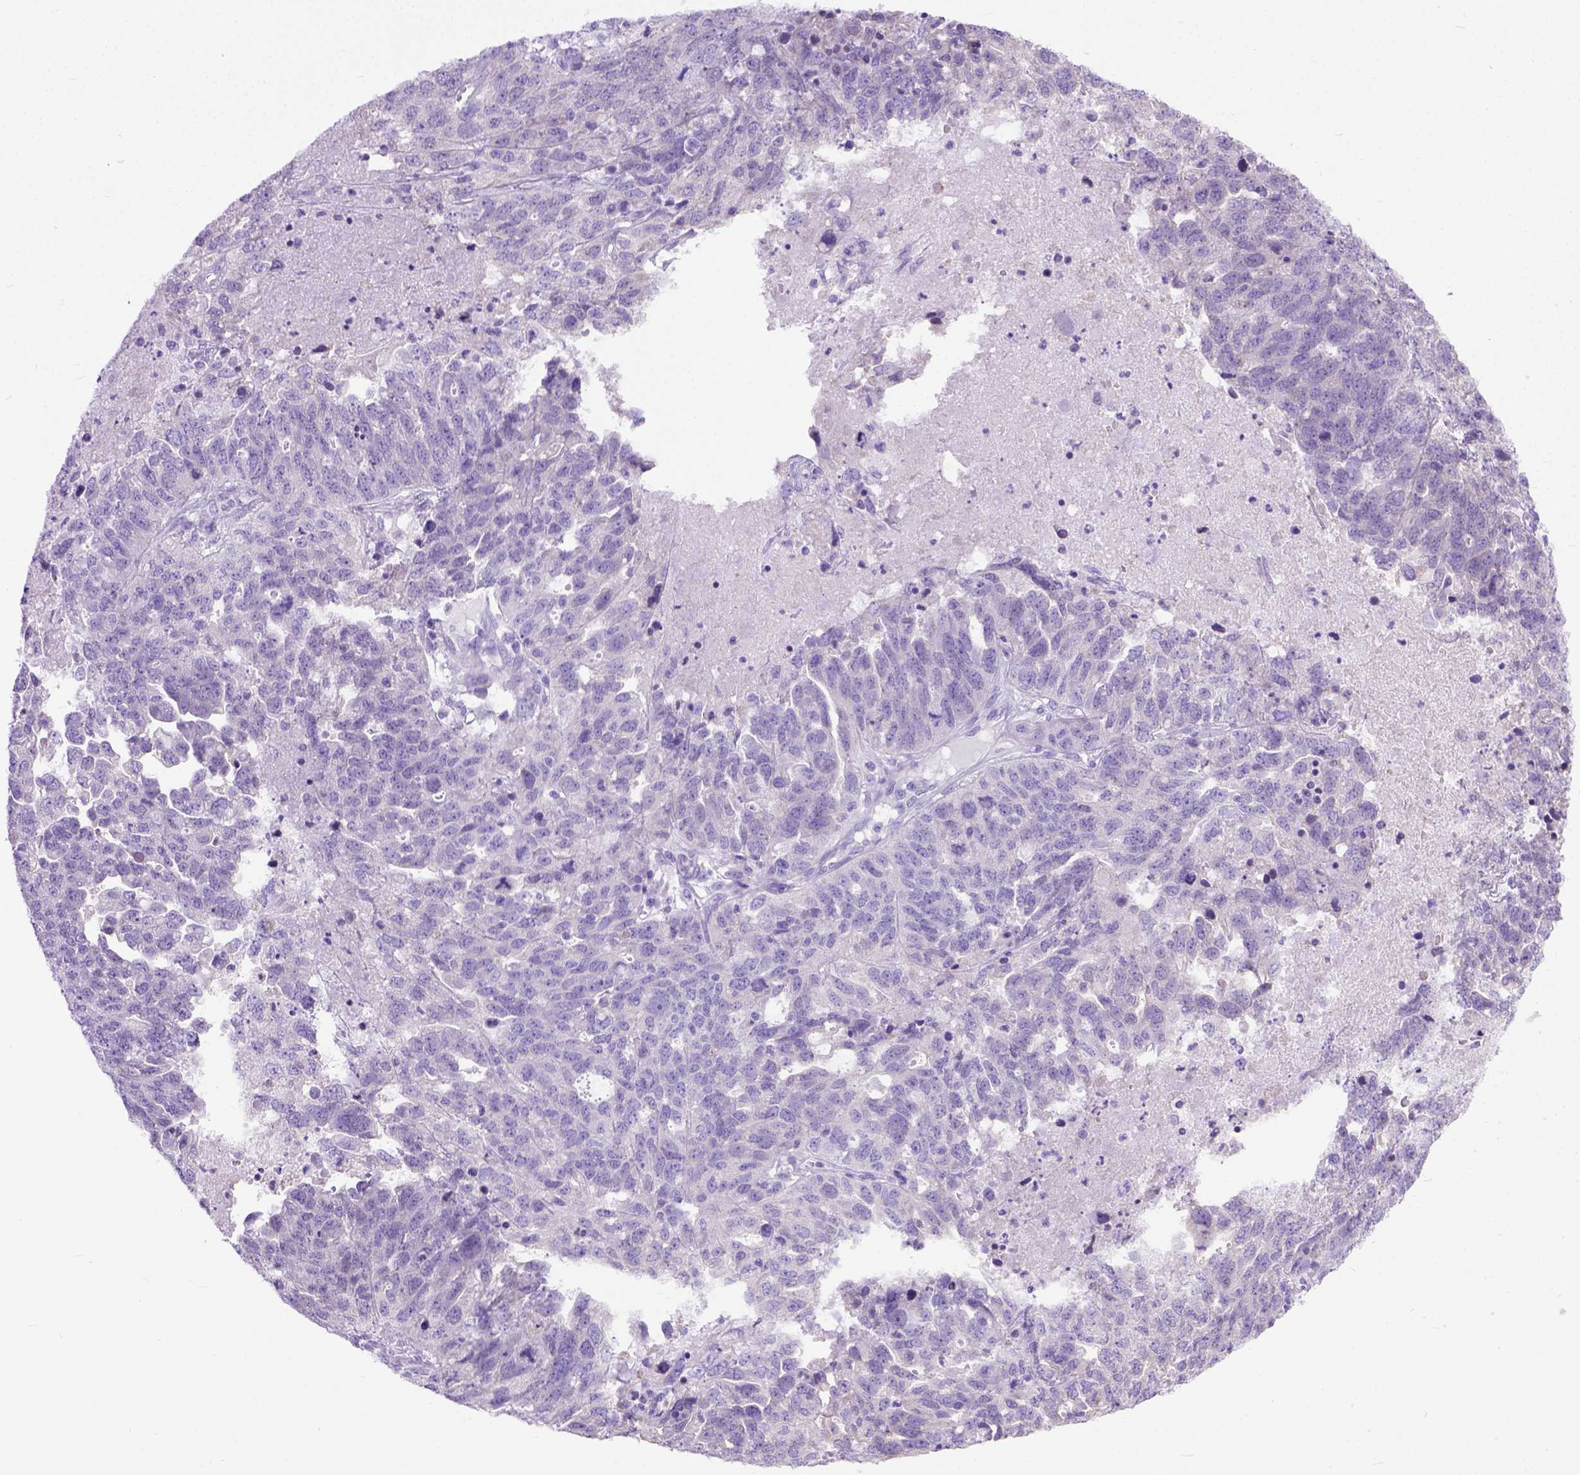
{"staining": {"intensity": "negative", "quantity": "none", "location": "none"}, "tissue": "ovarian cancer", "cell_type": "Tumor cells", "image_type": "cancer", "snomed": [{"axis": "morphology", "description": "Cystadenocarcinoma, serous, NOS"}, {"axis": "topography", "description": "Ovary"}], "caption": "Tumor cells are negative for protein expression in human serous cystadenocarcinoma (ovarian).", "gene": "ODAD3", "patient": {"sex": "female", "age": 71}}